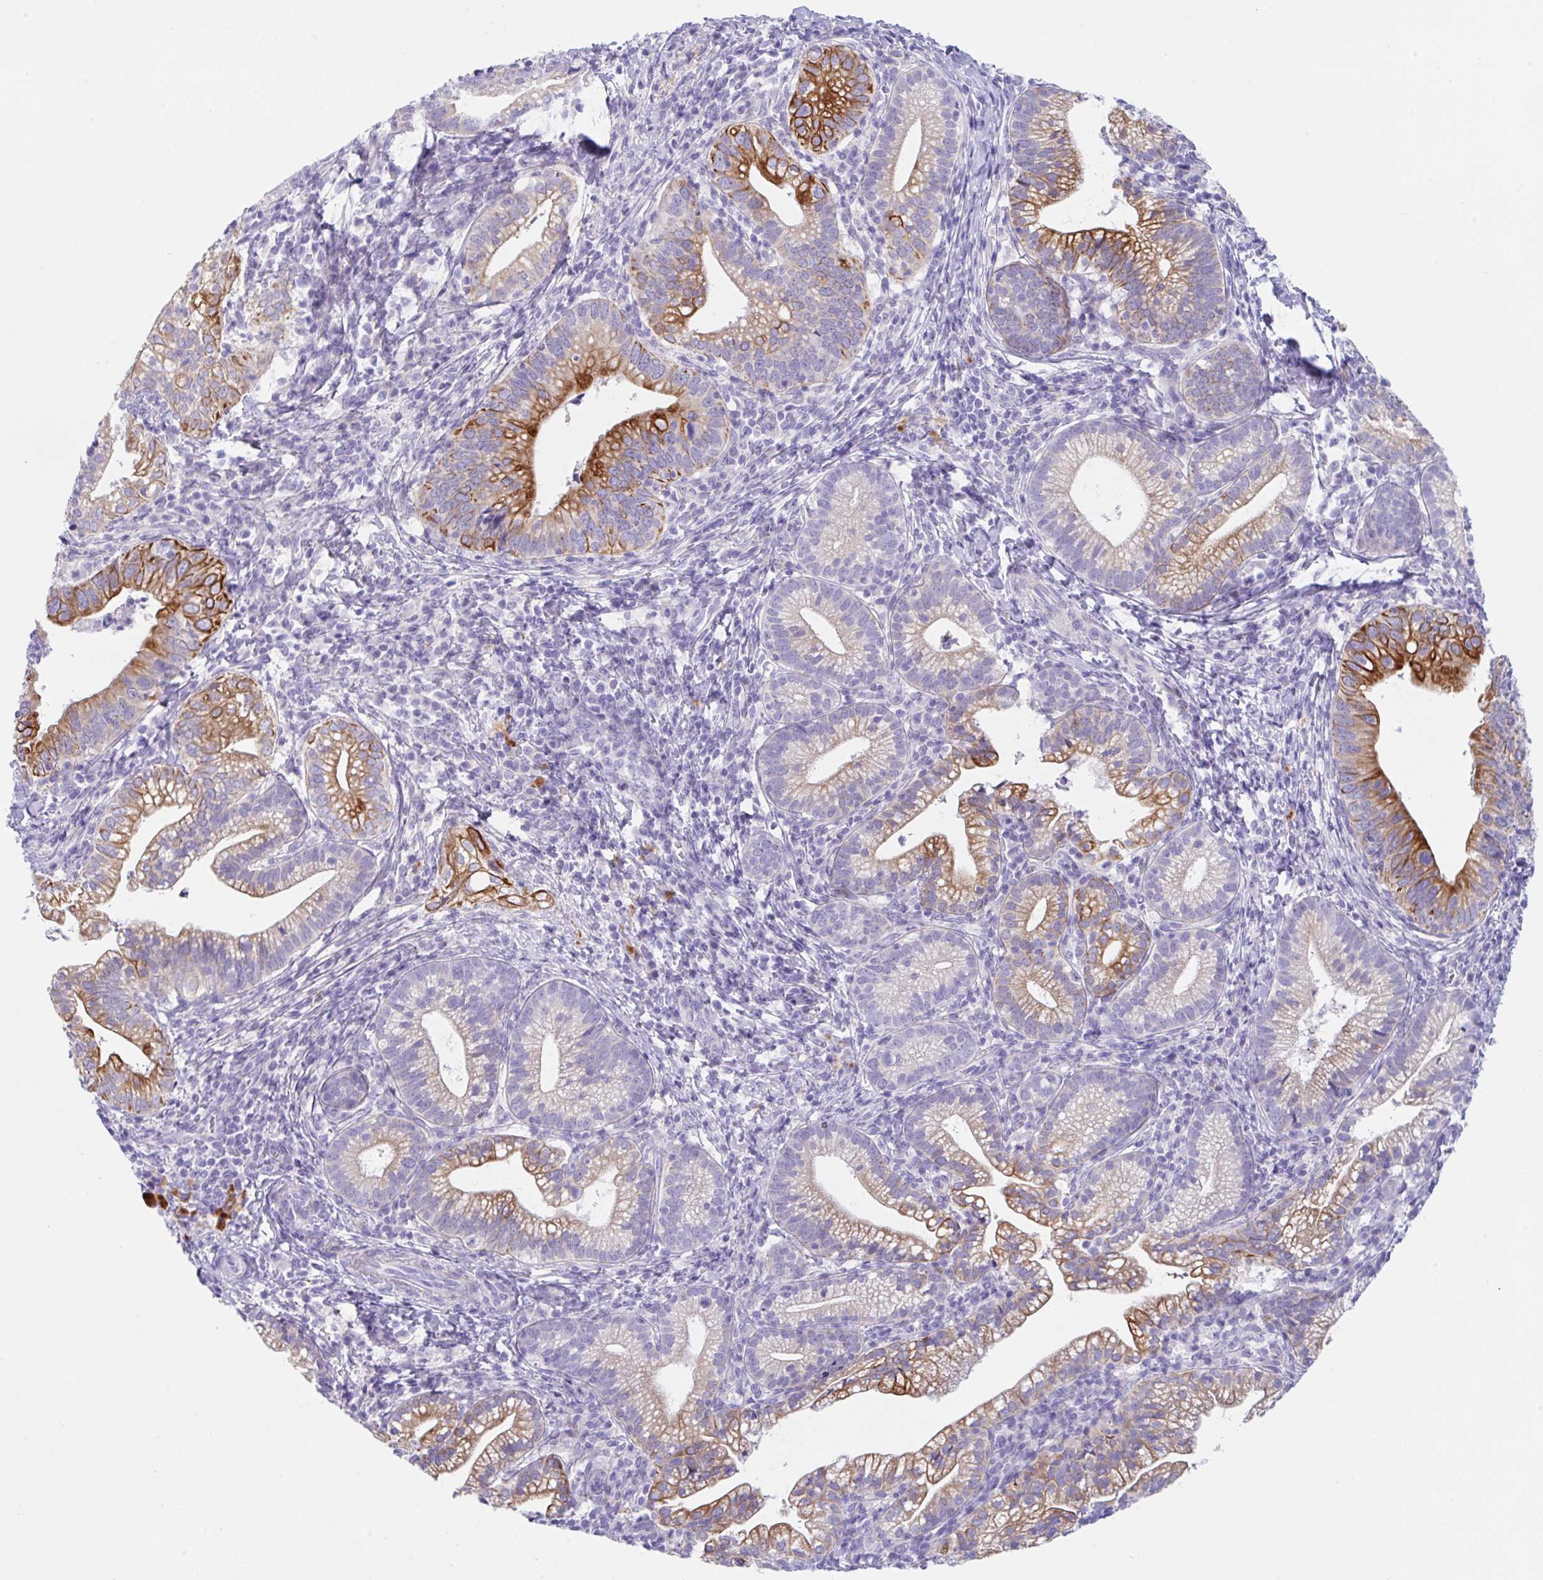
{"staining": {"intensity": "strong", "quantity": "25%-75%", "location": "cytoplasmic/membranous"}, "tissue": "cervical cancer", "cell_type": "Tumor cells", "image_type": "cancer", "snomed": [{"axis": "morphology", "description": "Normal tissue, NOS"}, {"axis": "morphology", "description": "Adenocarcinoma, NOS"}, {"axis": "topography", "description": "Cervix"}], "caption": "A brown stain labels strong cytoplasmic/membranous expression of a protein in cervical adenocarcinoma tumor cells. (DAB (3,3'-diaminobenzidine) IHC with brightfield microscopy, high magnification).", "gene": "TRAF4", "patient": {"sex": "female", "age": 44}}